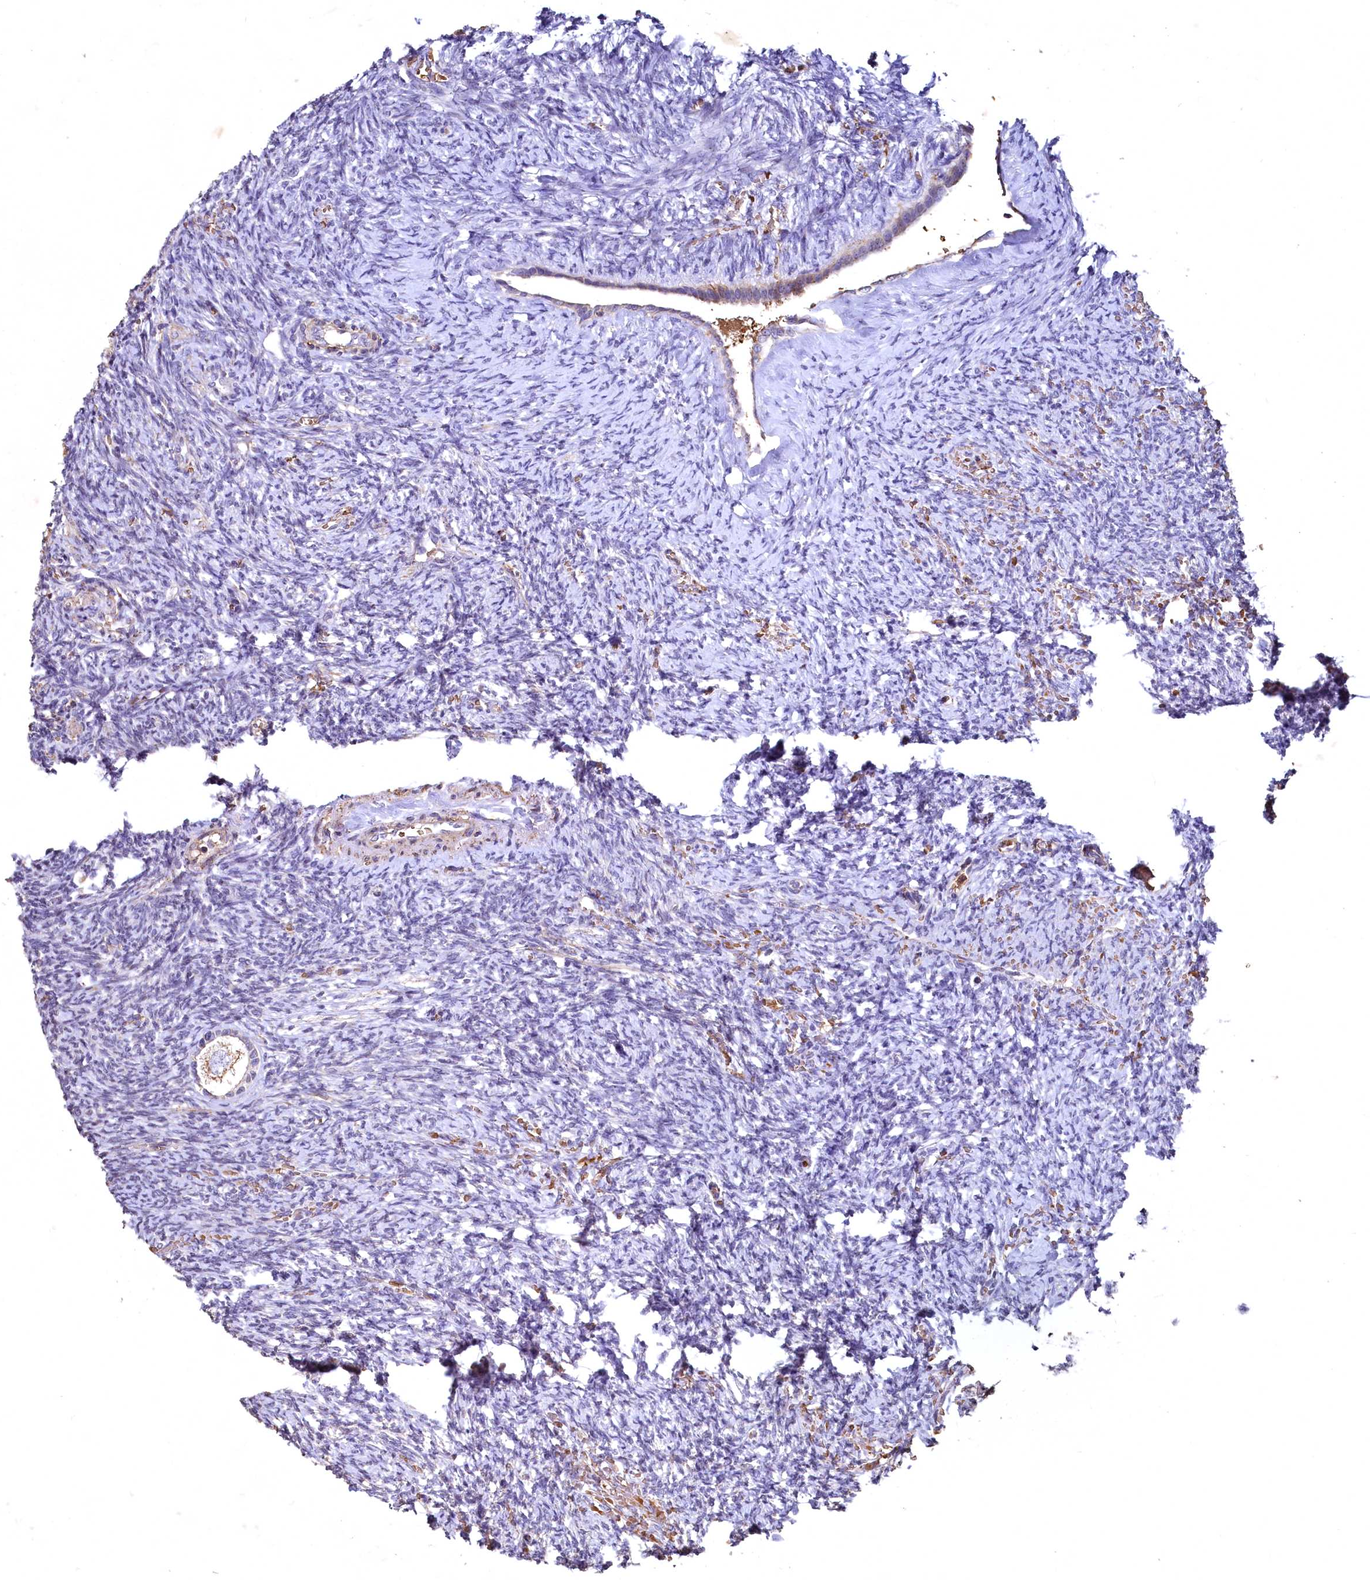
{"staining": {"intensity": "weak", "quantity": ">75%", "location": "cytoplasmic/membranous"}, "tissue": "ovary", "cell_type": "Follicle cells", "image_type": "normal", "snomed": [{"axis": "morphology", "description": "Normal tissue, NOS"}, {"axis": "topography", "description": "Ovary"}], "caption": "IHC image of normal ovary stained for a protein (brown), which exhibits low levels of weak cytoplasmic/membranous expression in approximately >75% of follicle cells.", "gene": "SPTA1", "patient": {"sex": "female", "age": 41}}